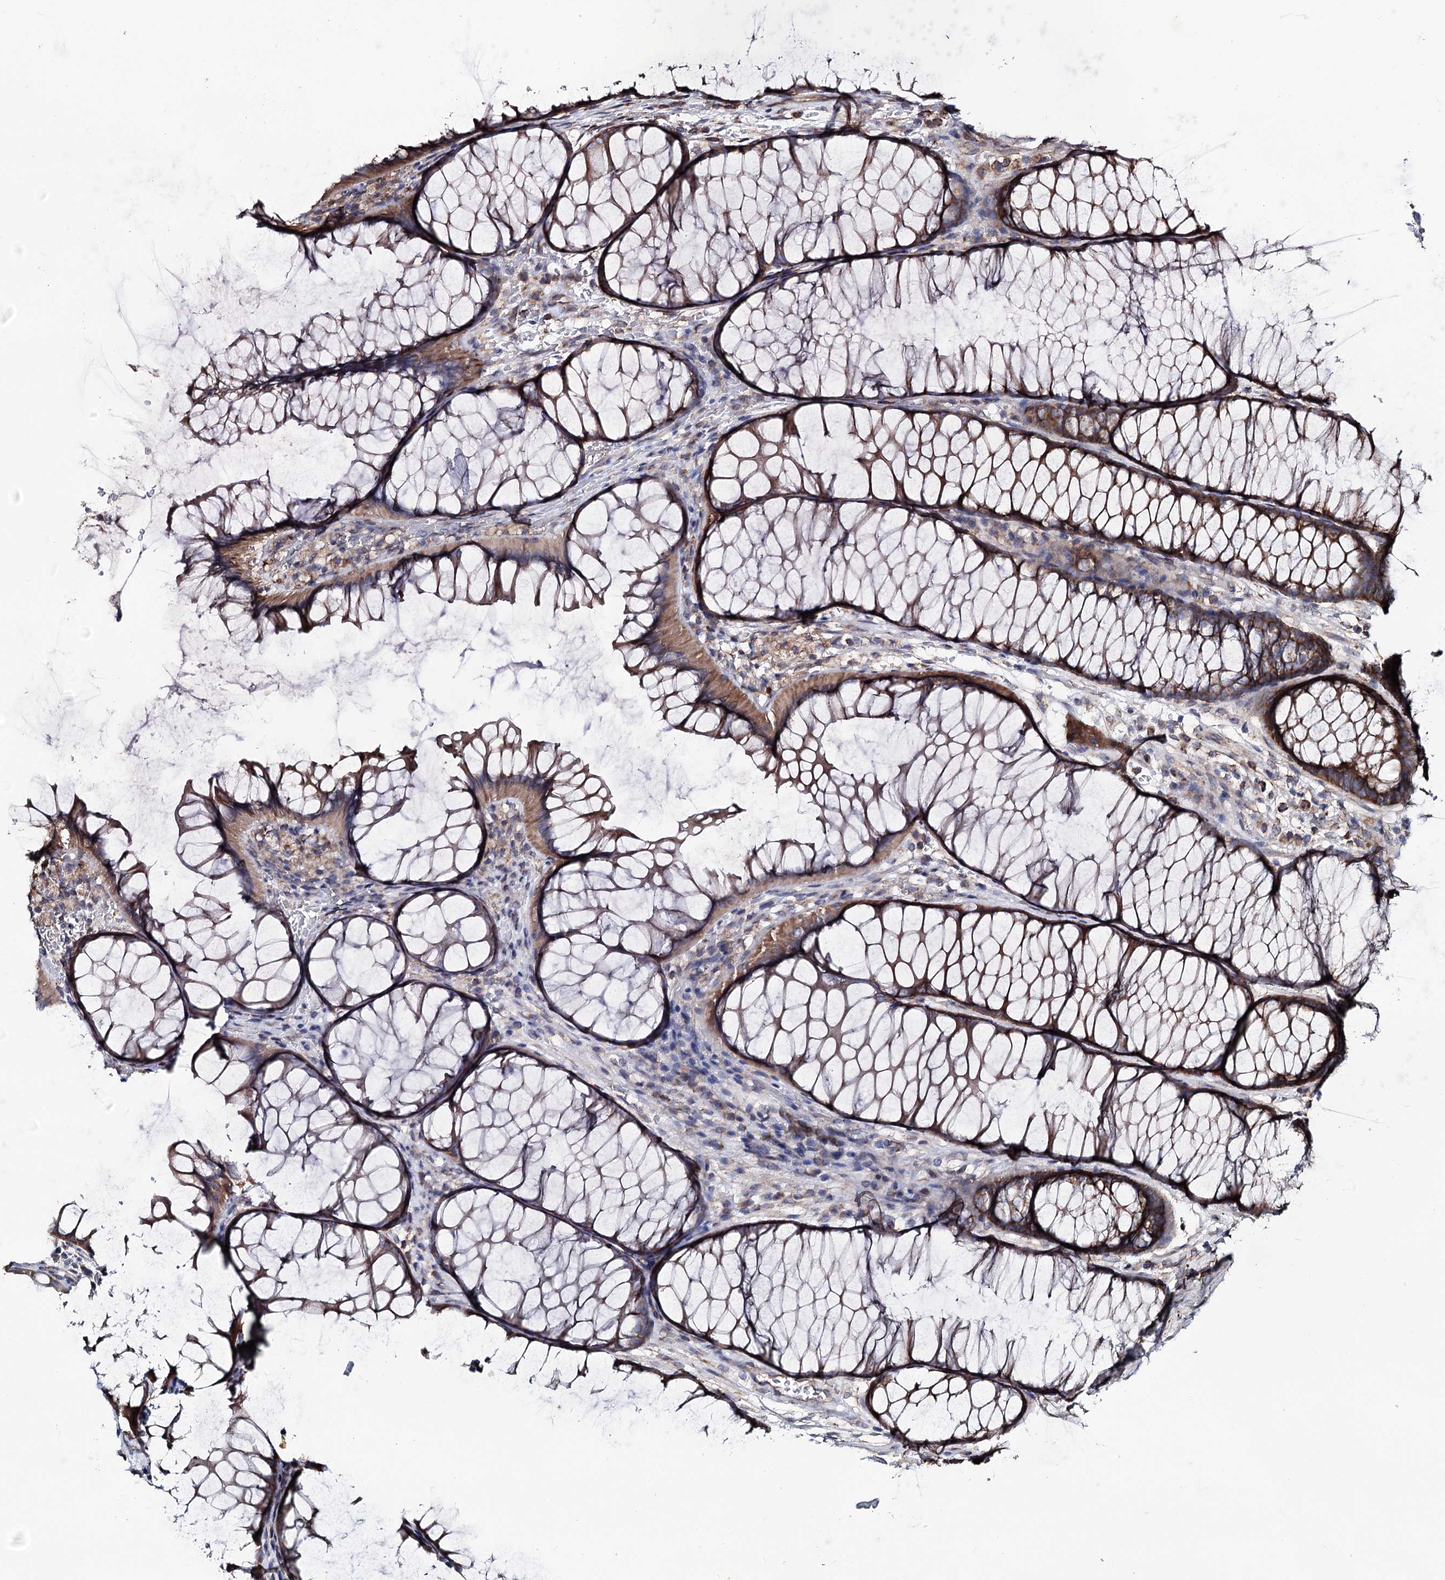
{"staining": {"intensity": "weak", "quantity": ">75%", "location": "cytoplasmic/membranous"}, "tissue": "colon", "cell_type": "Endothelial cells", "image_type": "normal", "snomed": [{"axis": "morphology", "description": "Normal tissue, NOS"}, {"axis": "topography", "description": "Colon"}], "caption": "Protein analysis of normal colon shows weak cytoplasmic/membranous expression in about >75% of endothelial cells.", "gene": "MSANTD2", "patient": {"sex": "female", "age": 82}}